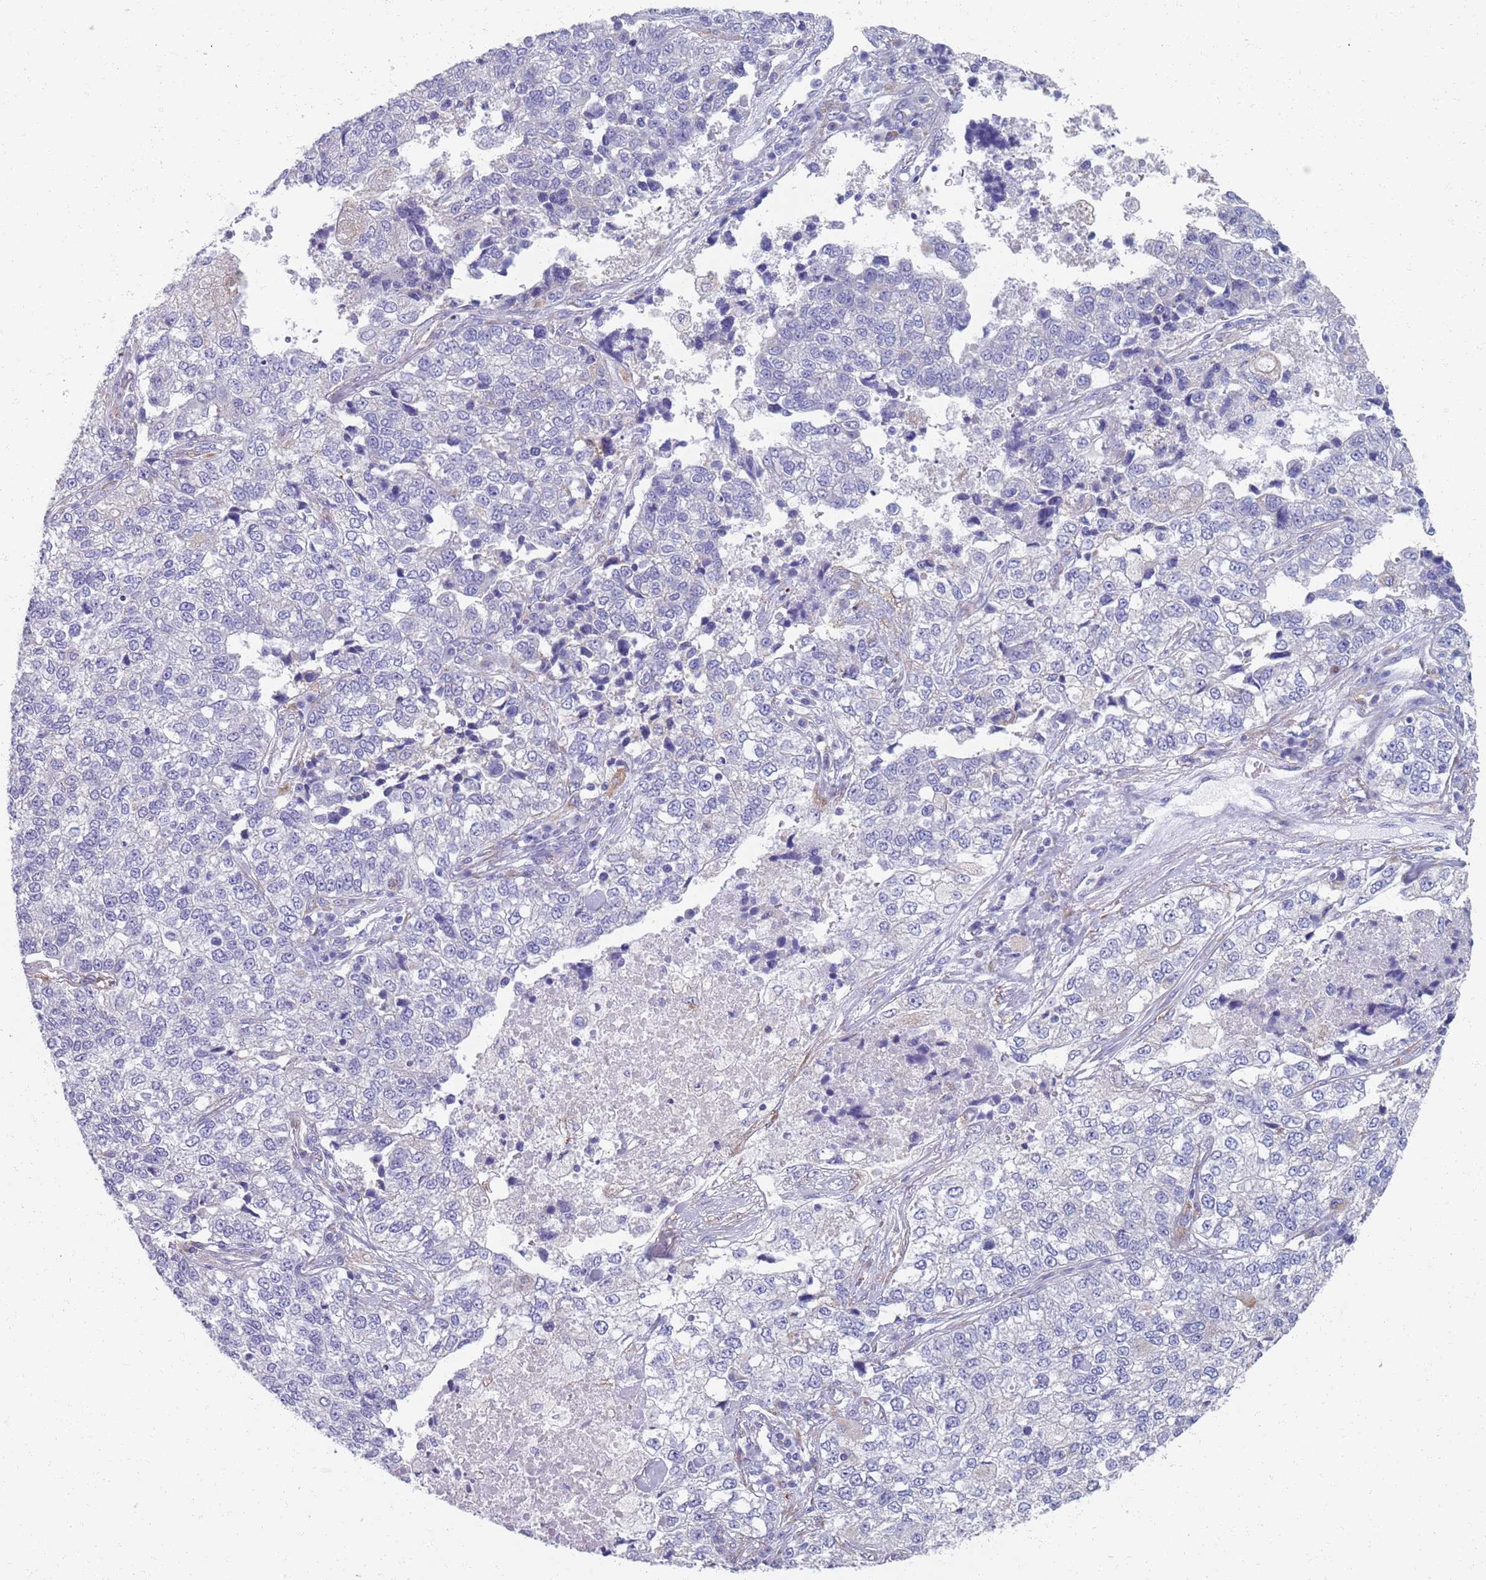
{"staining": {"intensity": "negative", "quantity": "none", "location": "none"}, "tissue": "lung cancer", "cell_type": "Tumor cells", "image_type": "cancer", "snomed": [{"axis": "morphology", "description": "Adenocarcinoma, NOS"}, {"axis": "topography", "description": "Lung"}], "caption": "Immunohistochemical staining of human adenocarcinoma (lung) displays no significant staining in tumor cells.", "gene": "PLOD1", "patient": {"sex": "male", "age": 49}}